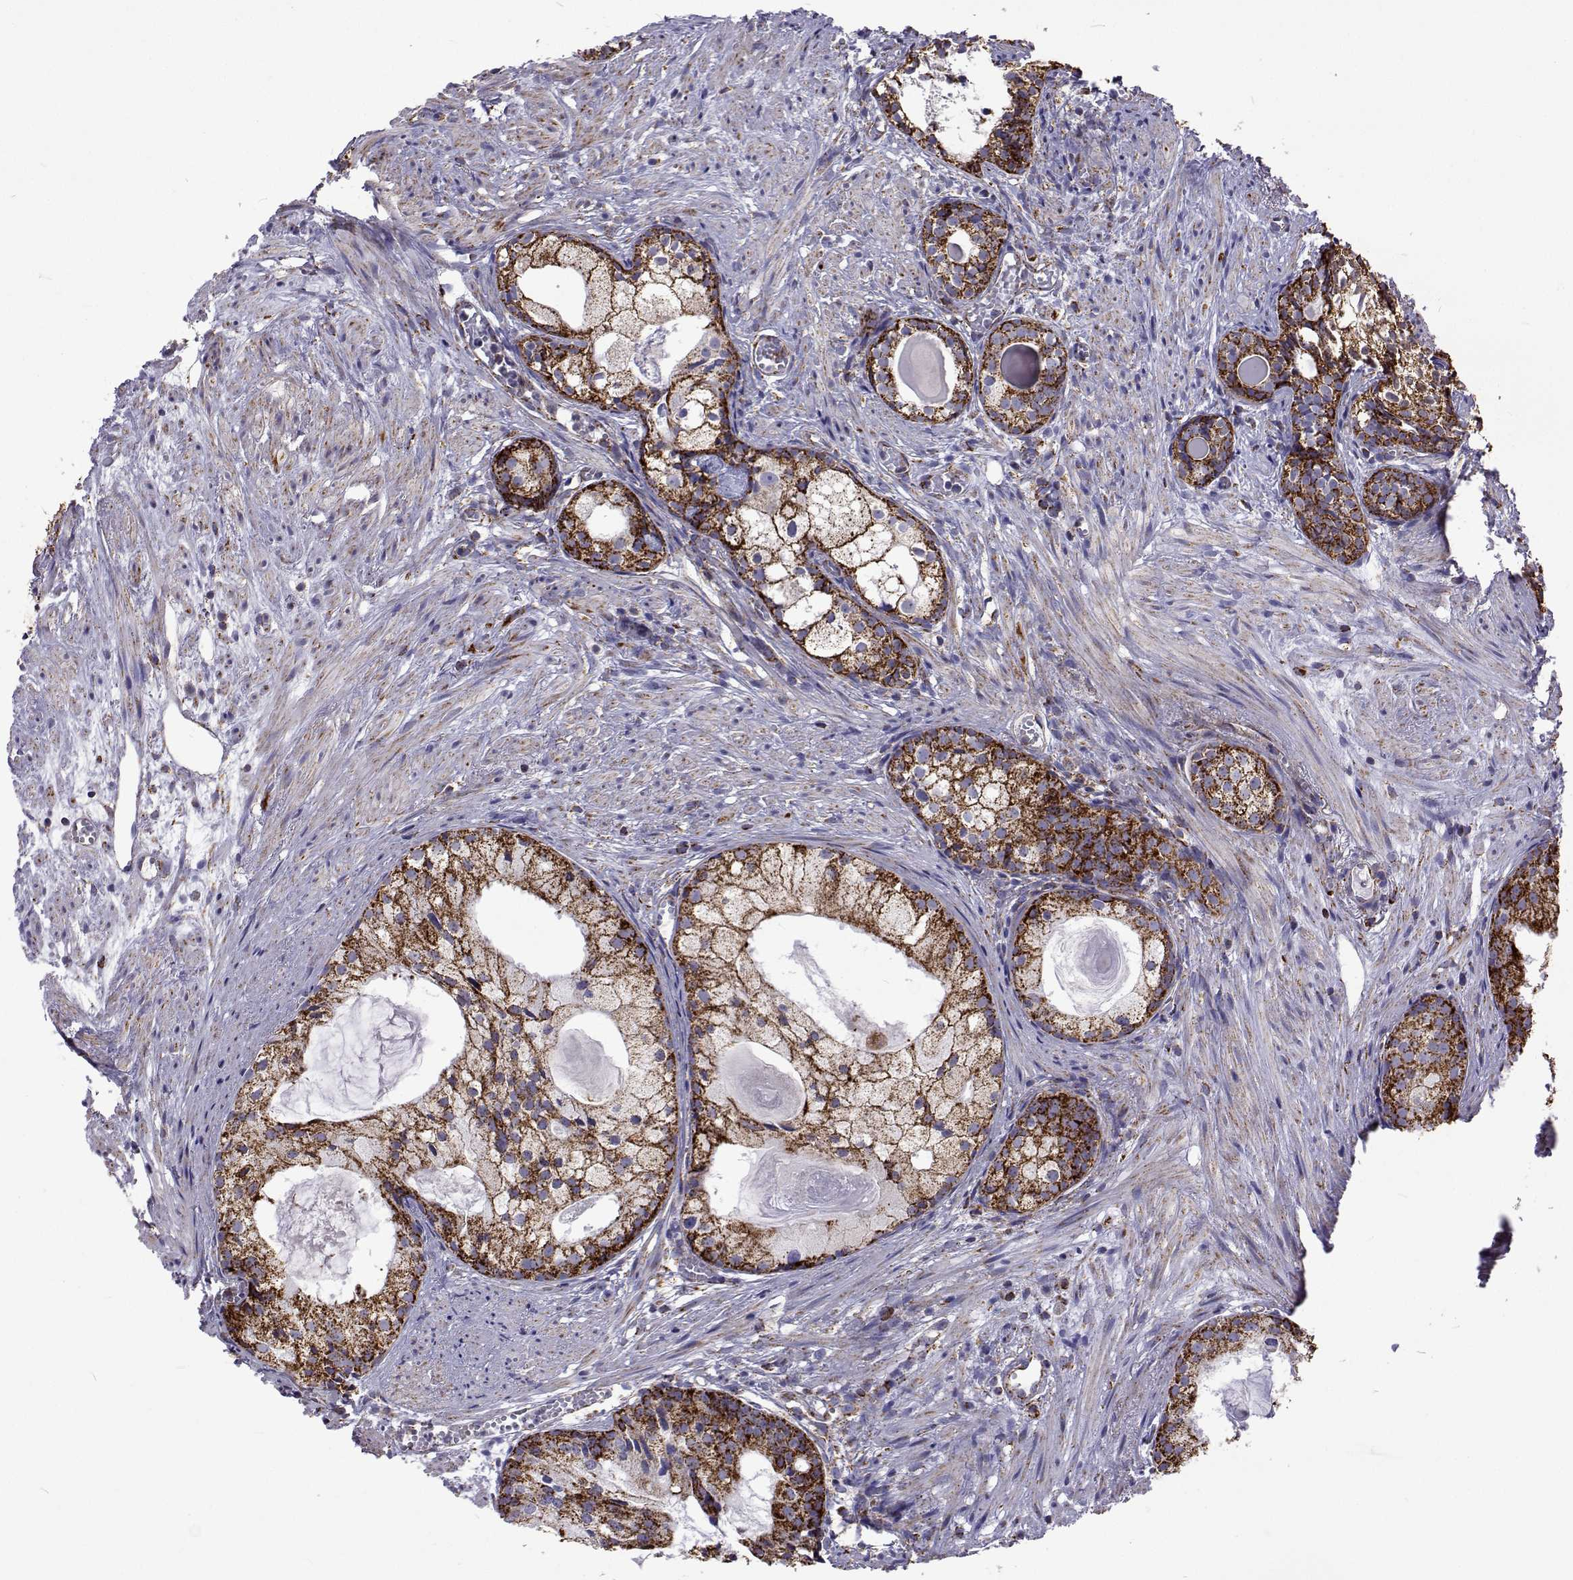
{"staining": {"intensity": "strong", "quantity": ">75%", "location": "cytoplasmic/membranous"}, "tissue": "prostate cancer", "cell_type": "Tumor cells", "image_type": "cancer", "snomed": [{"axis": "morphology", "description": "Adenocarcinoma, High grade"}, {"axis": "topography", "description": "Prostate"}], "caption": "A photomicrograph showing strong cytoplasmic/membranous staining in about >75% of tumor cells in high-grade adenocarcinoma (prostate), as visualized by brown immunohistochemical staining.", "gene": "MCCC2", "patient": {"sex": "male", "age": 85}}